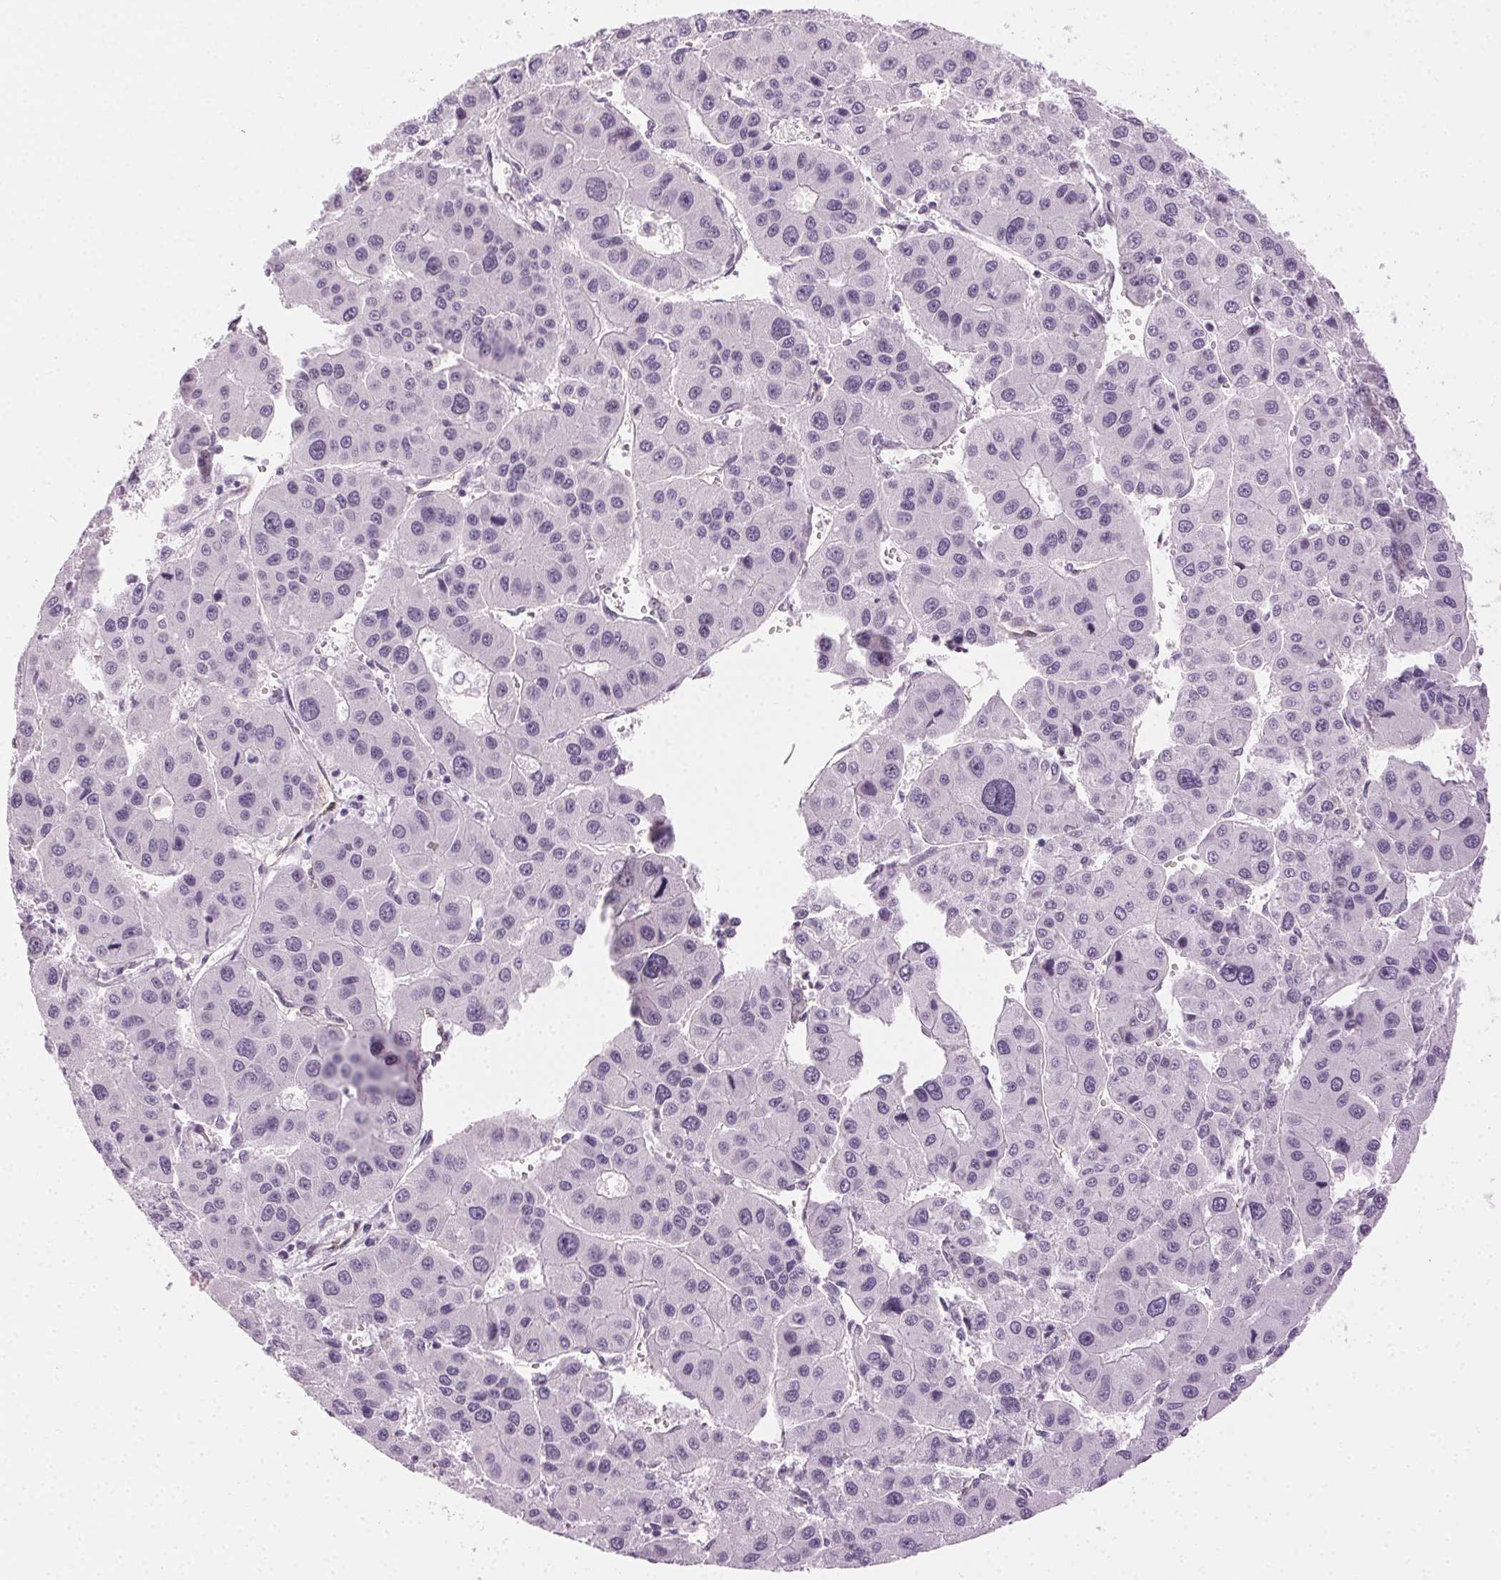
{"staining": {"intensity": "negative", "quantity": "none", "location": "none"}, "tissue": "liver cancer", "cell_type": "Tumor cells", "image_type": "cancer", "snomed": [{"axis": "morphology", "description": "Carcinoma, Hepatocellular, NOS"}, {"axis": "topography", "description": "Liver"}], "caption": "Image shows no protein staining in tumor cells of hepatocellular carcinoma (liver) tissue.", "gene": "AIF1L", "patient": {"sex": "male", "age": 73}}